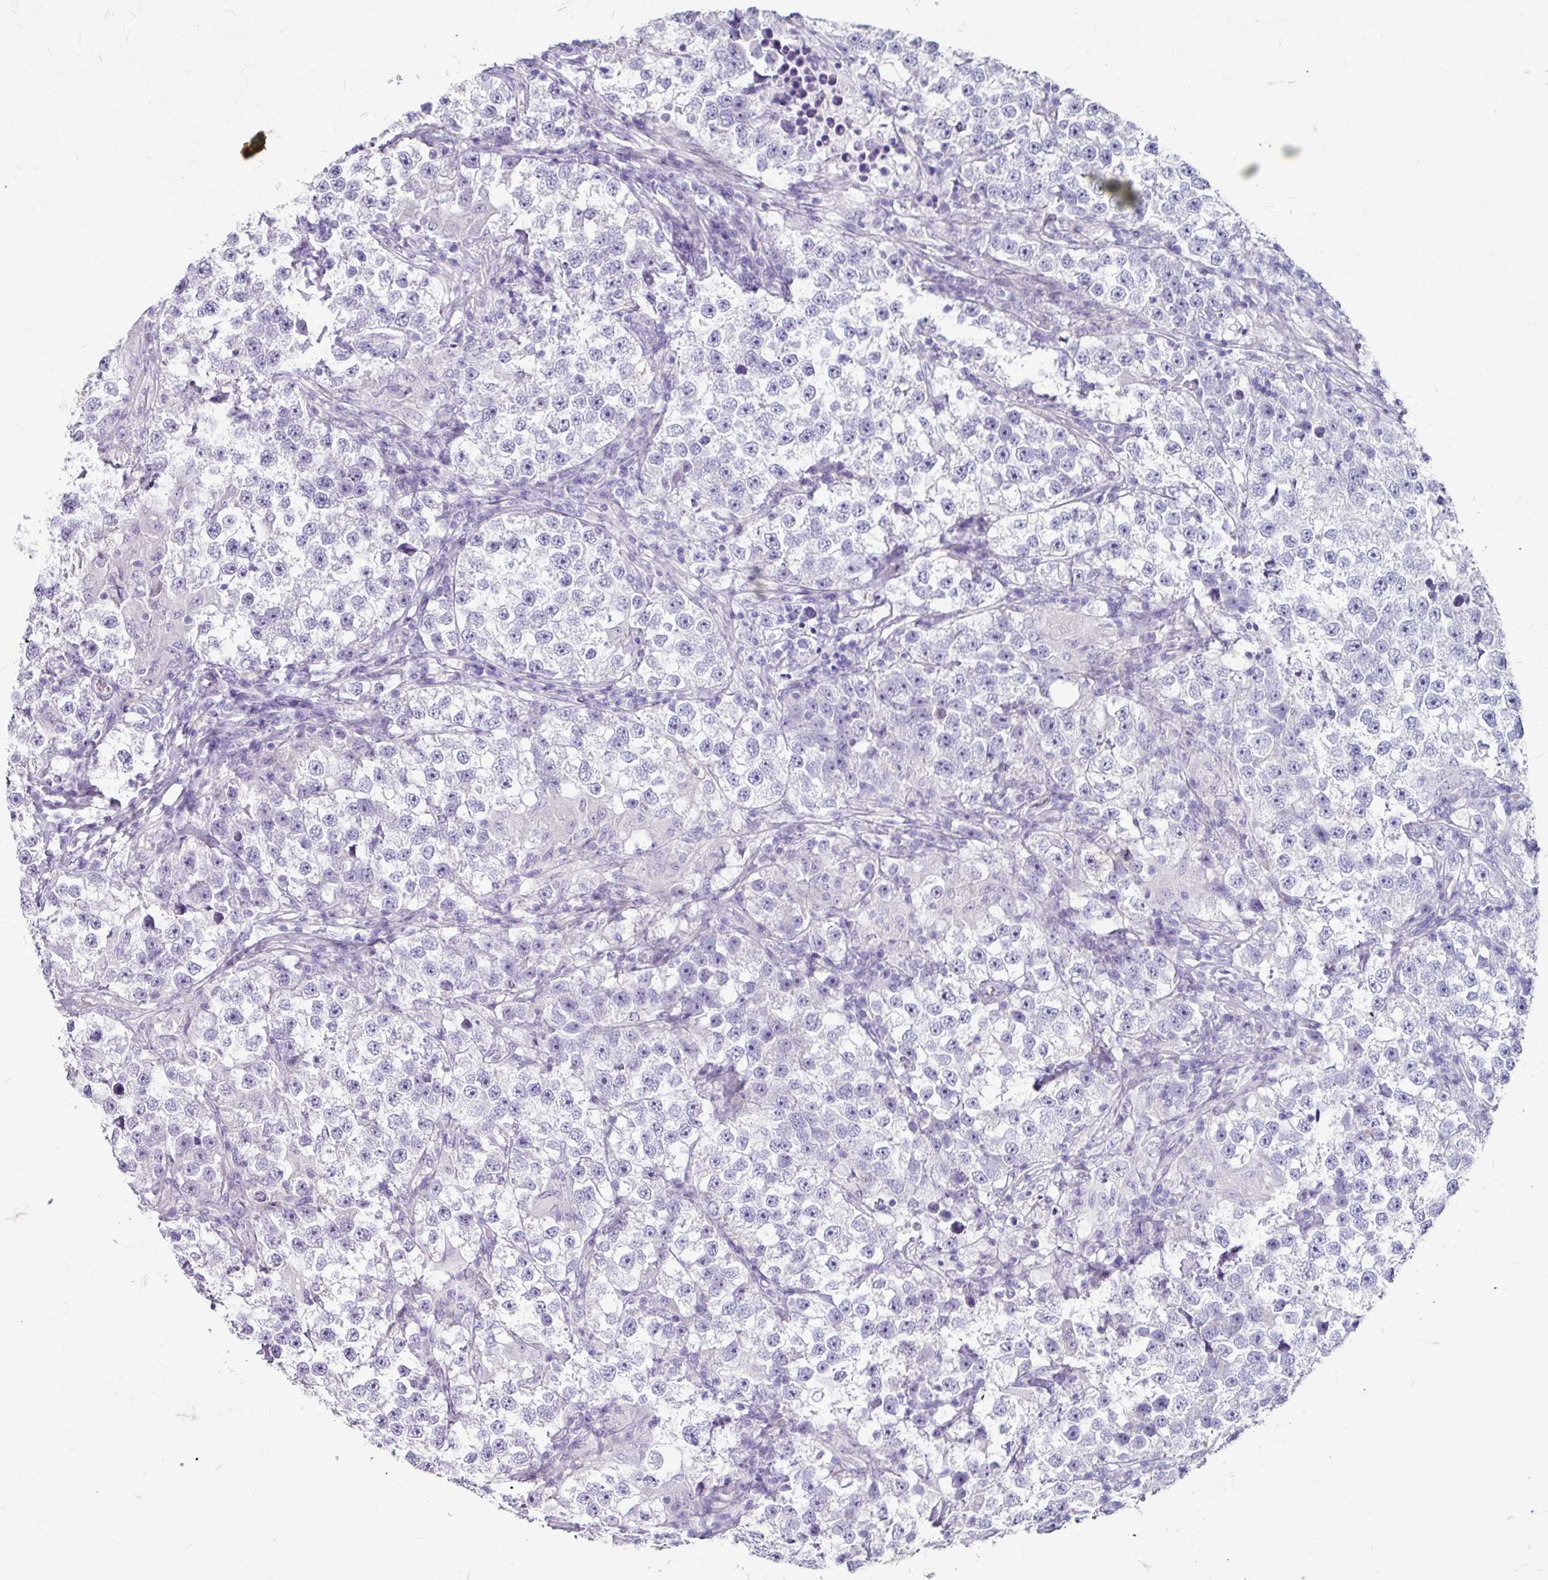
{"staining": {"intensity": "negative", "quantity": "none", "location": "none"}, "tissue": "testis cancer", "cell_type": "Tumor cells", "image_type": "cancer", "snomed": [{"axis": "morphology", "description": "Seminoma, NOS"}, {"axis": "topography", "description": "Testis"}], "caption": "There is no significant positivity in tumor cells of seminoma (testis).", "gene": "ANKRD1", "patient": {"sex": "male", "age": 46}}